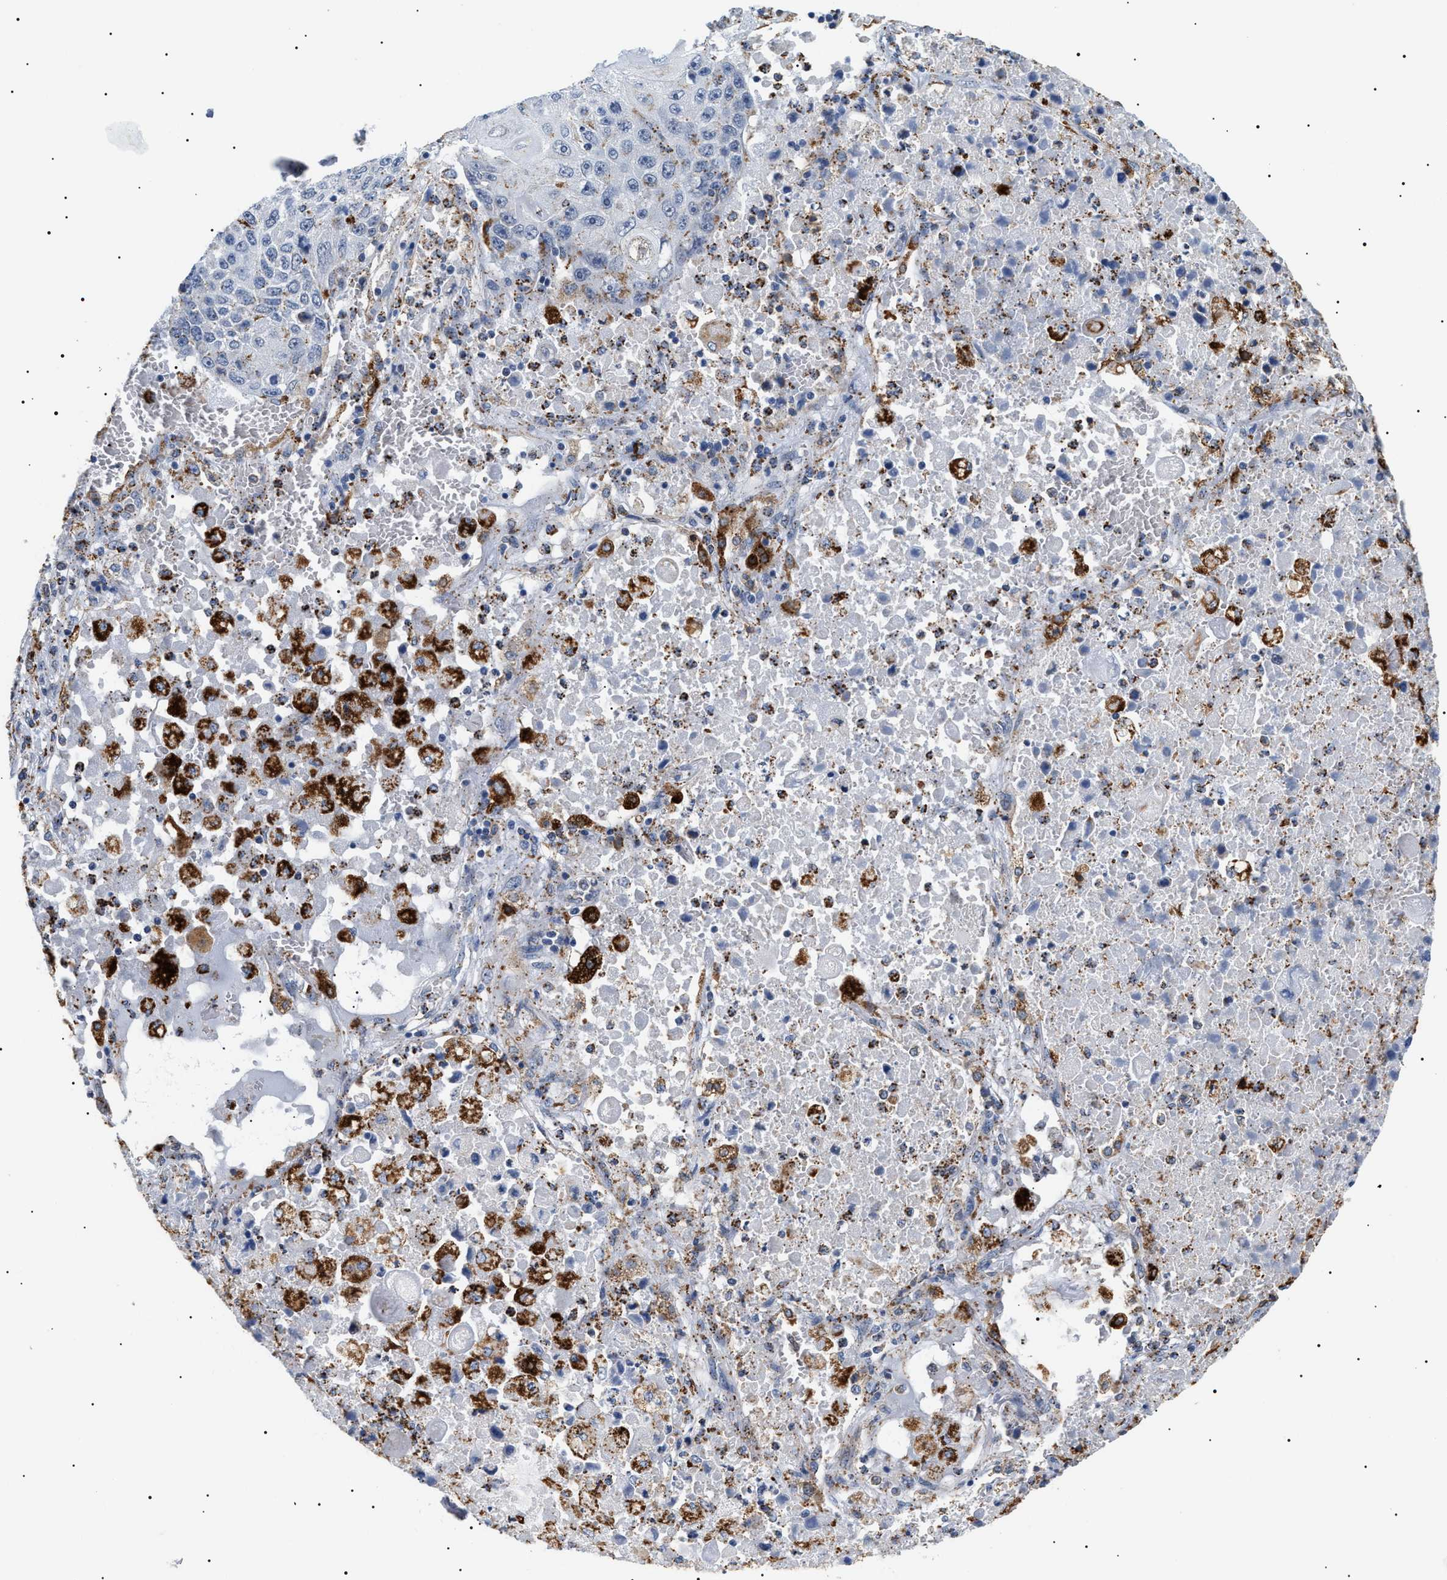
{"staining": {"intensity": "negative", "quantity": "none", "location": "none"}, "tissue": "lung cancer", "cell_type": "Tumor cells", "image_type": "cancer", "snomed": [{"axis": "morphology", "description": "Squamous cell carcinoma, NOS"}, {"axis": "topography", "description": "Lung"}], "caption": "This is an immunohistochemistry image of lung cancer (squamous cell carcinoma). There is no staining in tumor cells.", "gene": "HSD17B11", "patient": {"sex": "male", "age": 61}}